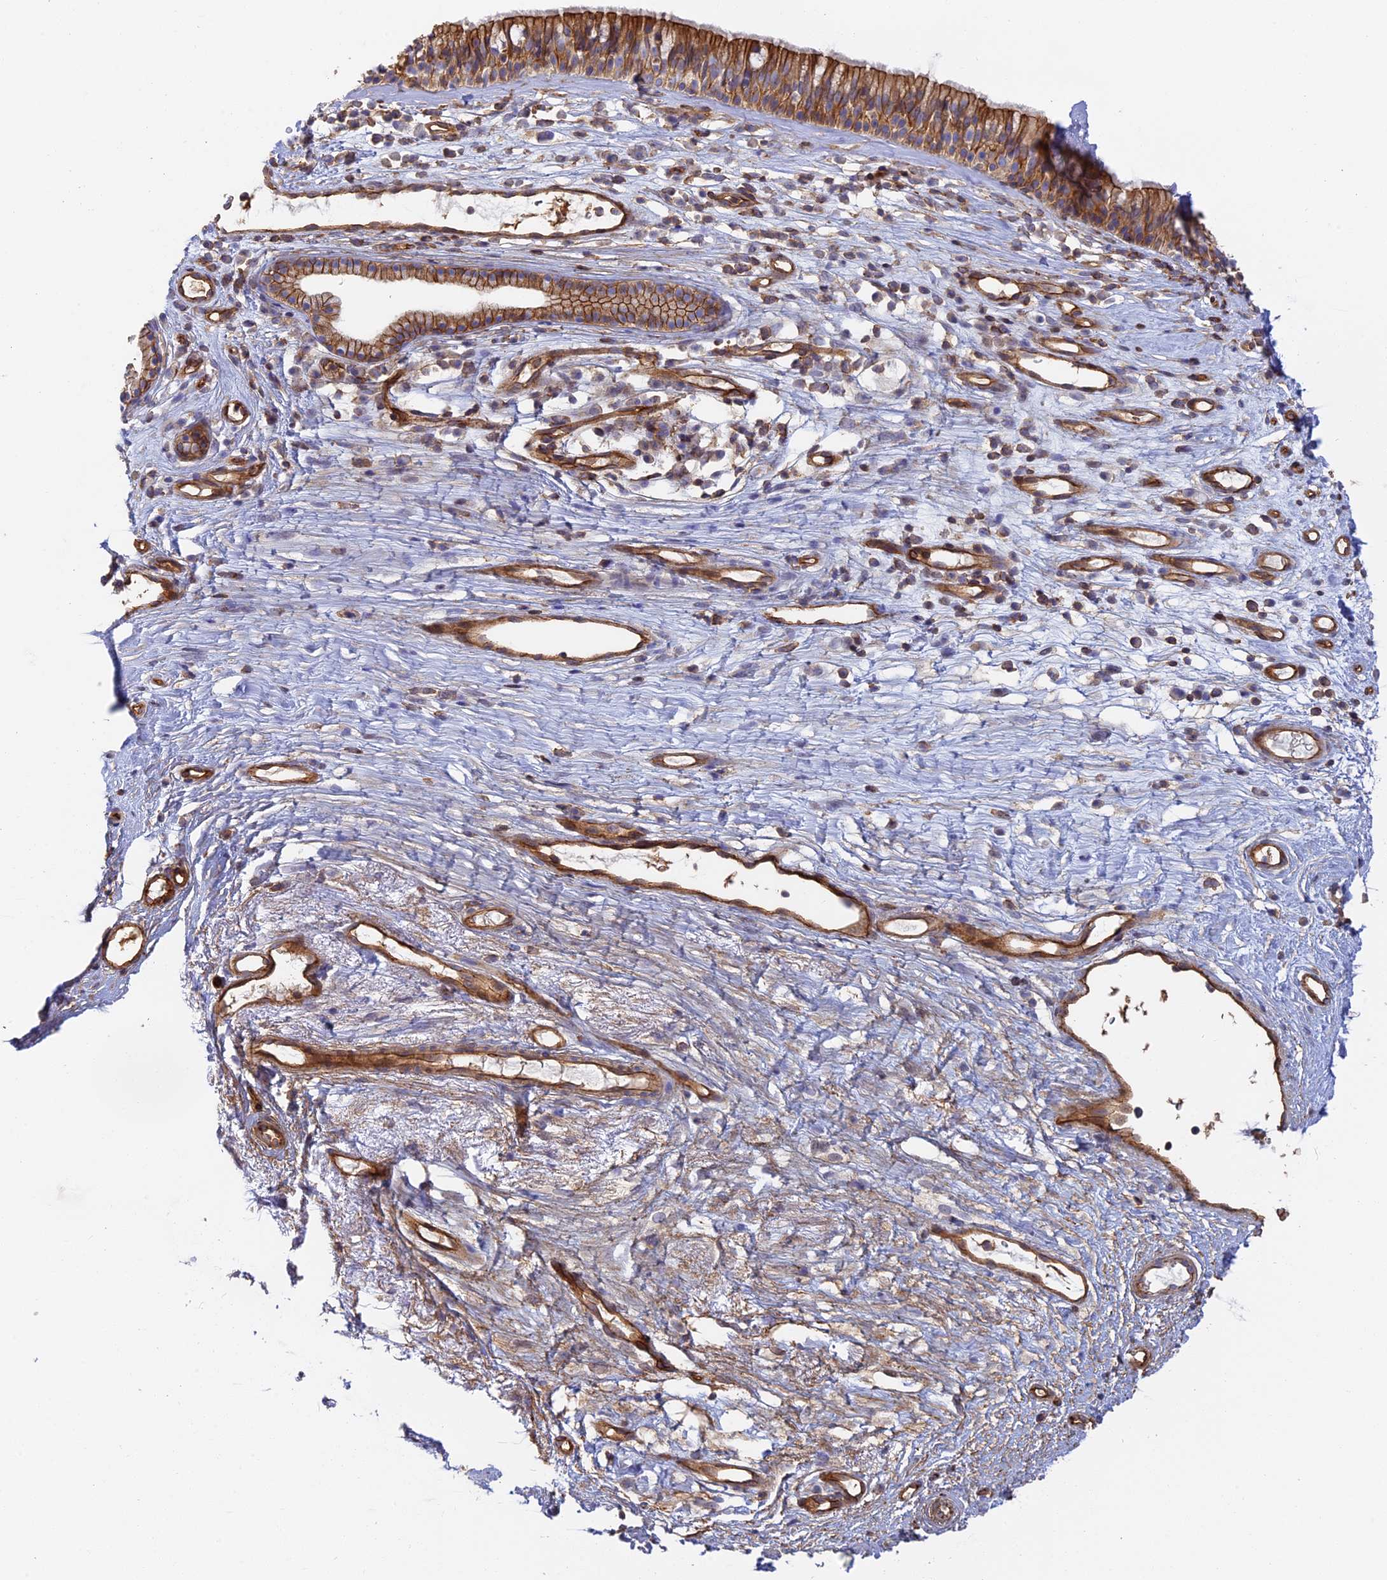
{"staining": {"intensity": "strong", "quantity": ">75%", "location": "cytoplasmic/membranous"}, "tissue": "nasopharynx", "cell_type": "Respiratory epithelial cells", "image_type": "normal", "snomed": [{"axis": "morphology", "description": "Normal tissue, NOS"}, {"axis": "morphology", "description": "Inflammation, NOS"}, {"axis": "morphology", "description": "Malignant melanoma, Metastatic site"}, {"axis": "topography", "description": "Nasopharynx"}], "caption": "High-power microscopy captured an immunohistochemistry (IHC) histopathology image of normal nasopharynx, revealing strong cytoplasmic/membranous staining in approximately >75% of respiratory epithelial cells.", "gene": "CNBD2", "patient": {"sex": "male", "age": 70}}